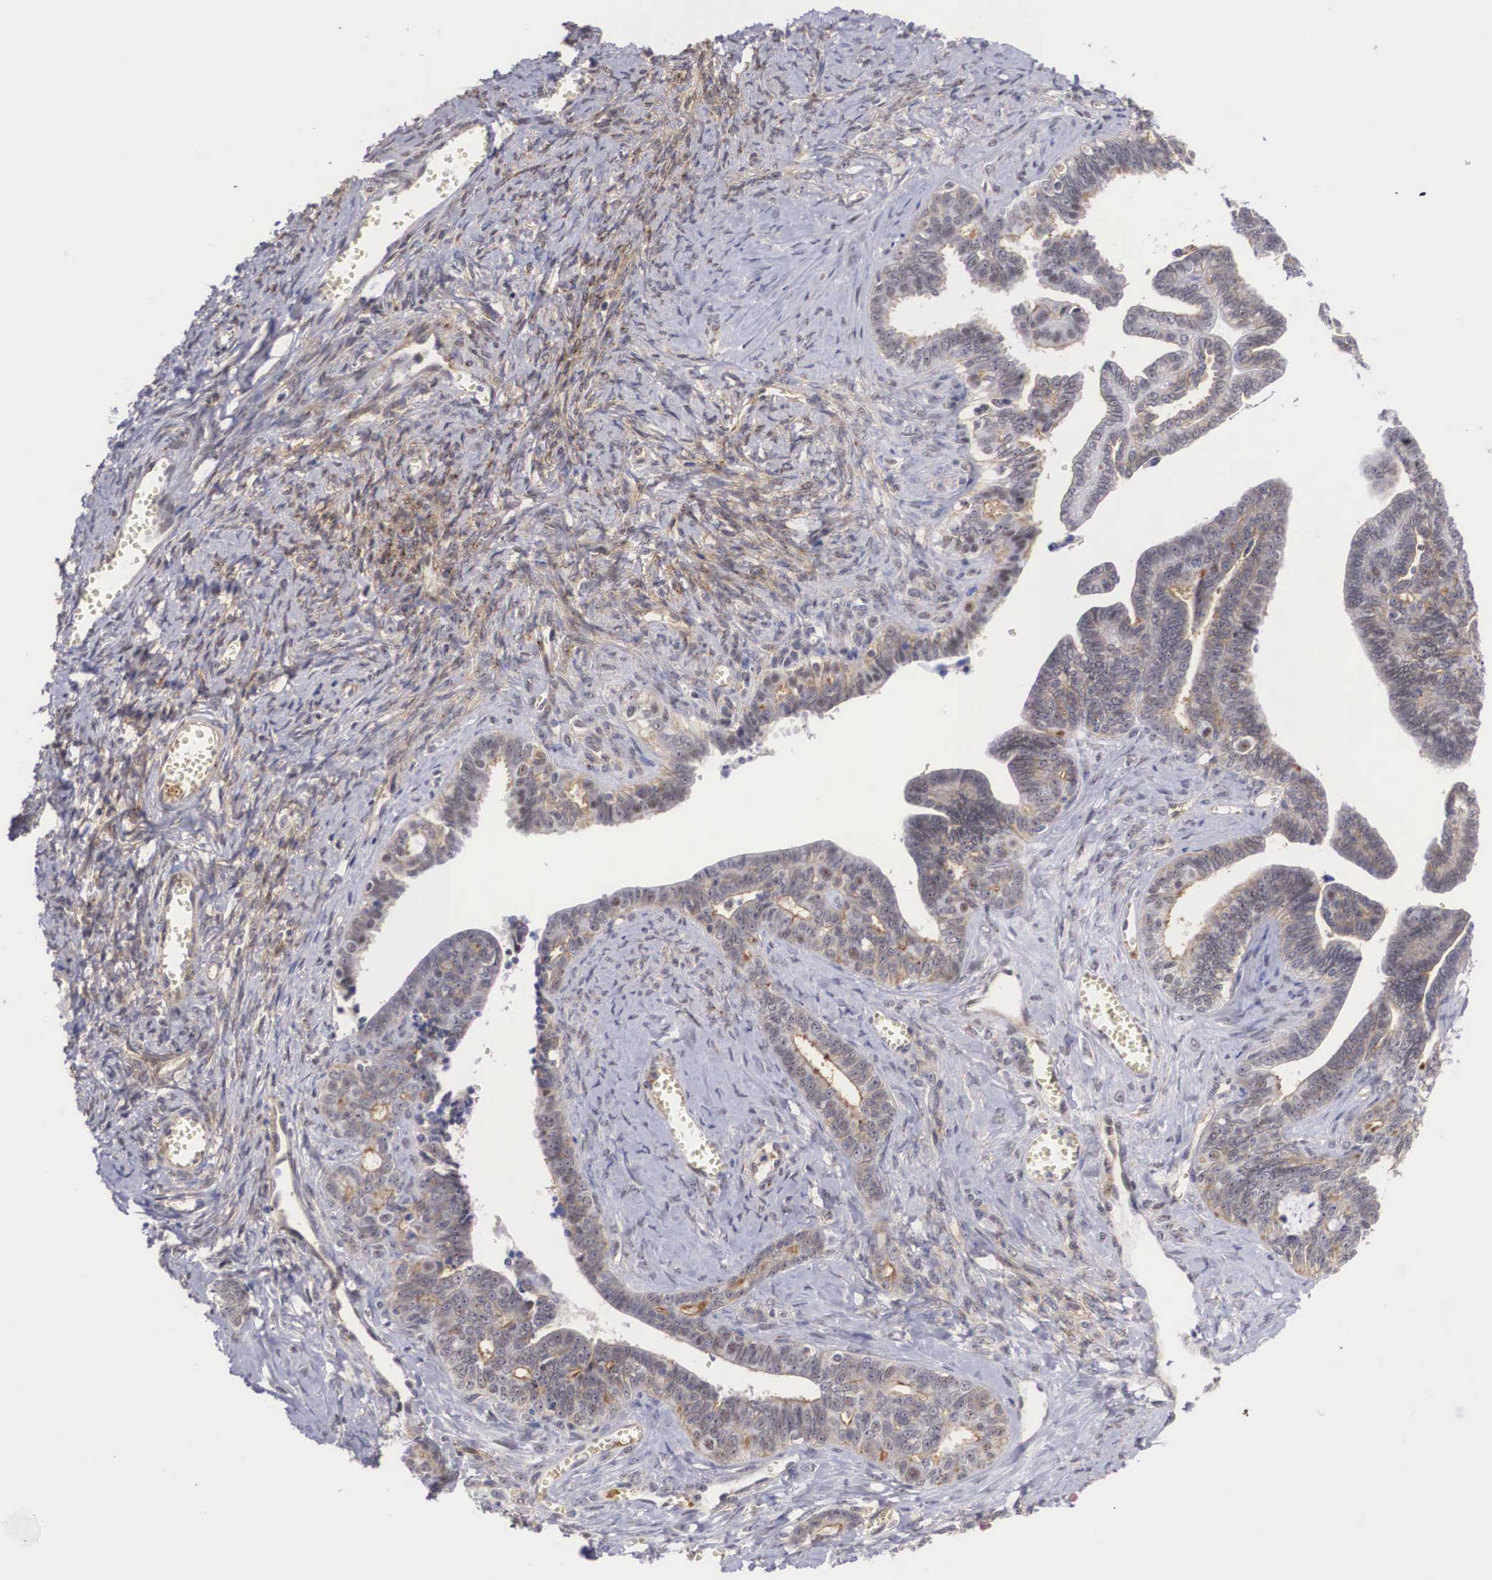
{"staining": {"intensity": "weak", "quantity": ">75%", "location": "cytoplasmic/membranous"}, "tissue": "ovarian cancer", "cell_type": "Tumor cells", "image_type": "cancer", "snomed": [{"axis": "morphology", "description": "Cystadenocarcinoma, serous, NOS"}, {"axis": "topography", "description": "Ovary"}], "caption": "Ovarian serous cystadenocarcinoma stained for a protein (brown) displays weak cytoplasmic/membranous positive expression in approximately >75% of tumor cells.", "gene": "NR4A2", "patient": {"sex": "female", "age": 71}}